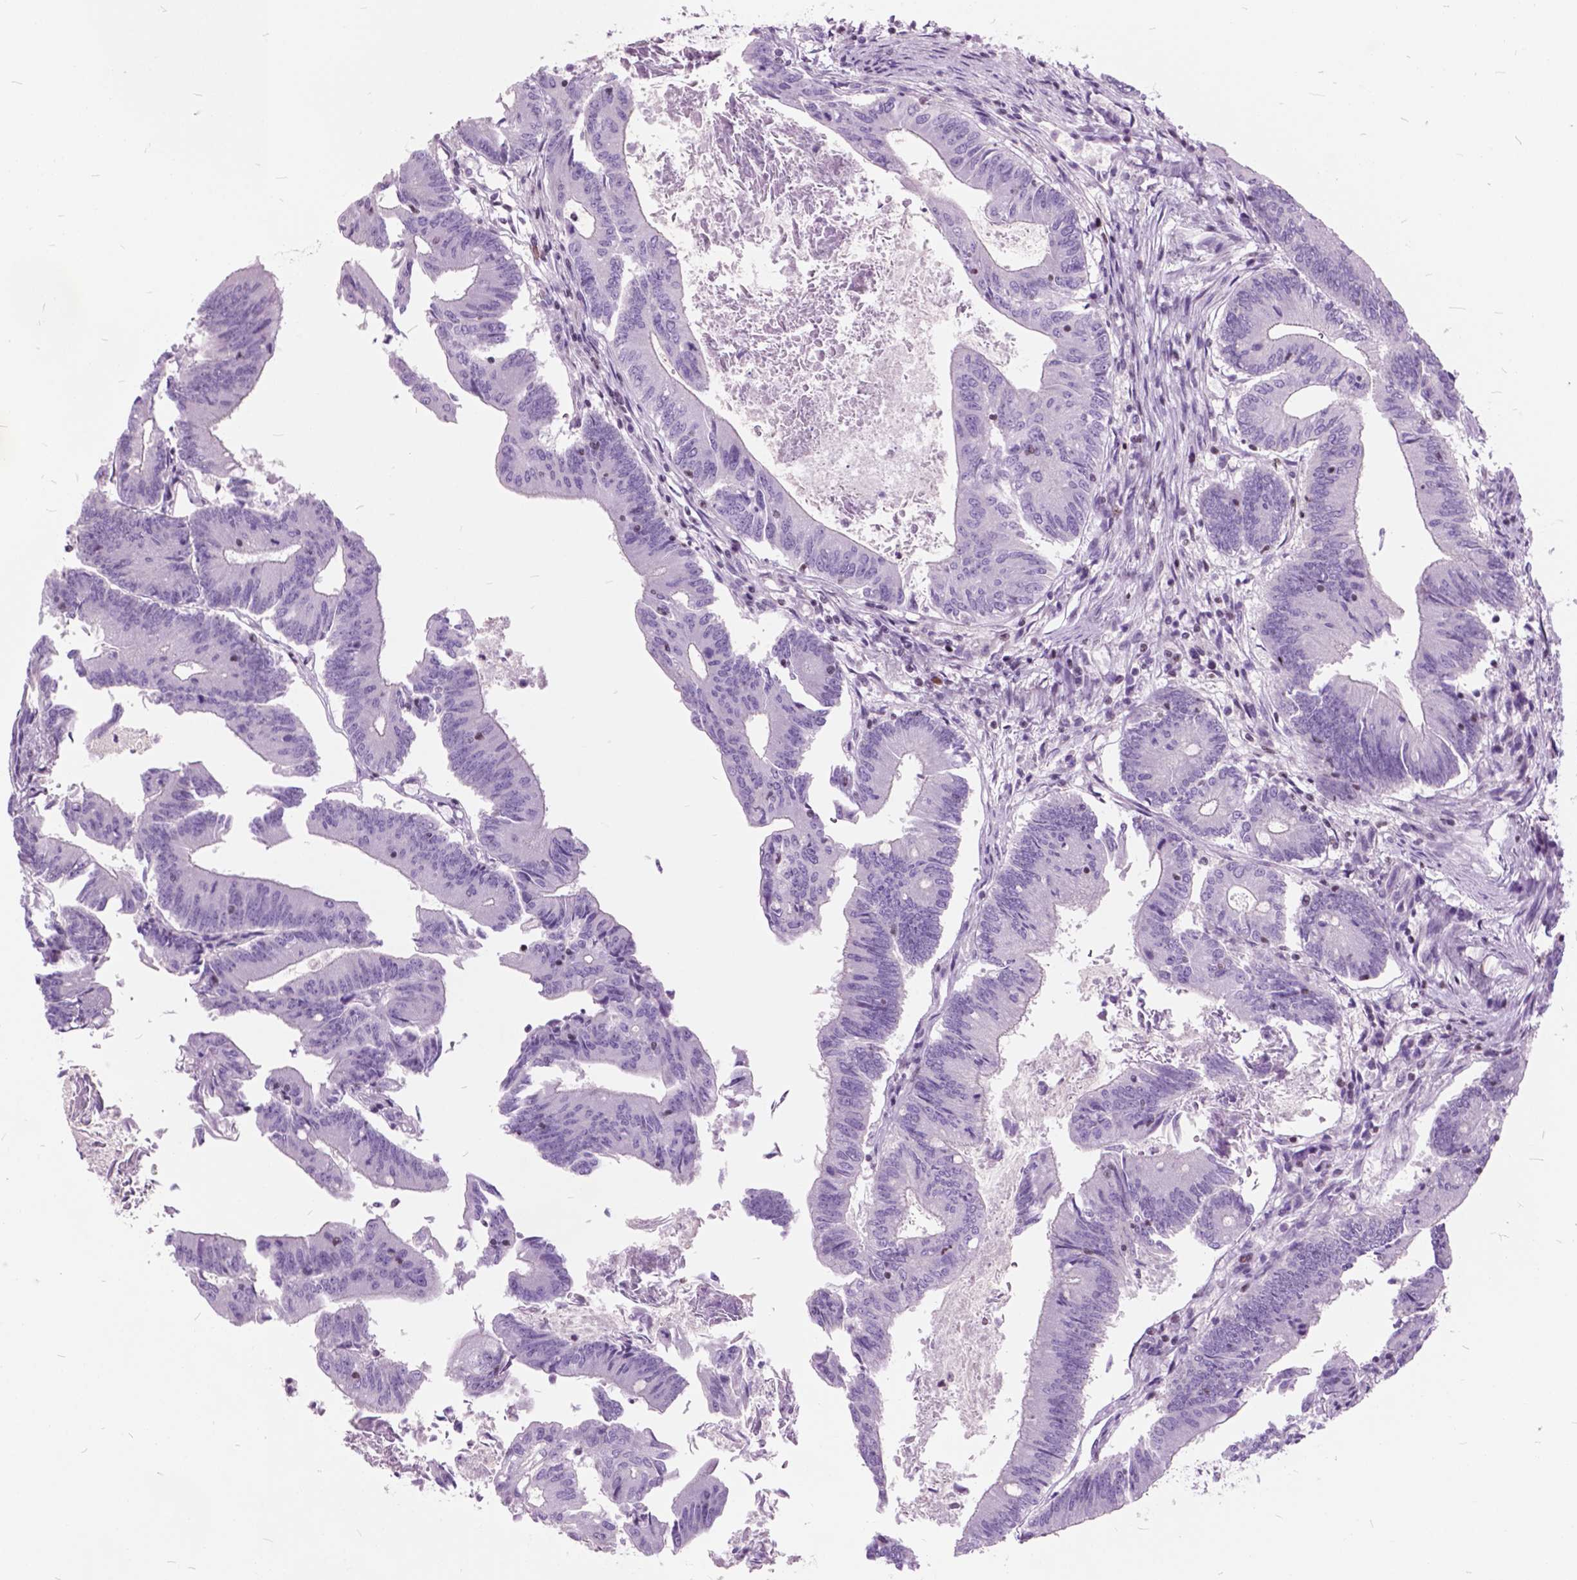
{"staining": {"intensity": "negative", "quantity": "none", "location": "none"}, "tissue": "colorectal cancer", "cell_type": "Tumor cells", "image_type": "cancer", "snomed": [{"axis": "morphology", "description": "Adenocarcinoma, NOS"}, {"axis": "topography", "description": "Colon"}], "caption": "Immunohistochemical staining of human colorectal cancer displays no significant positivity in tumor cells.", "gene": "SP140", "patient": {"sex": "female", "age": 70}}